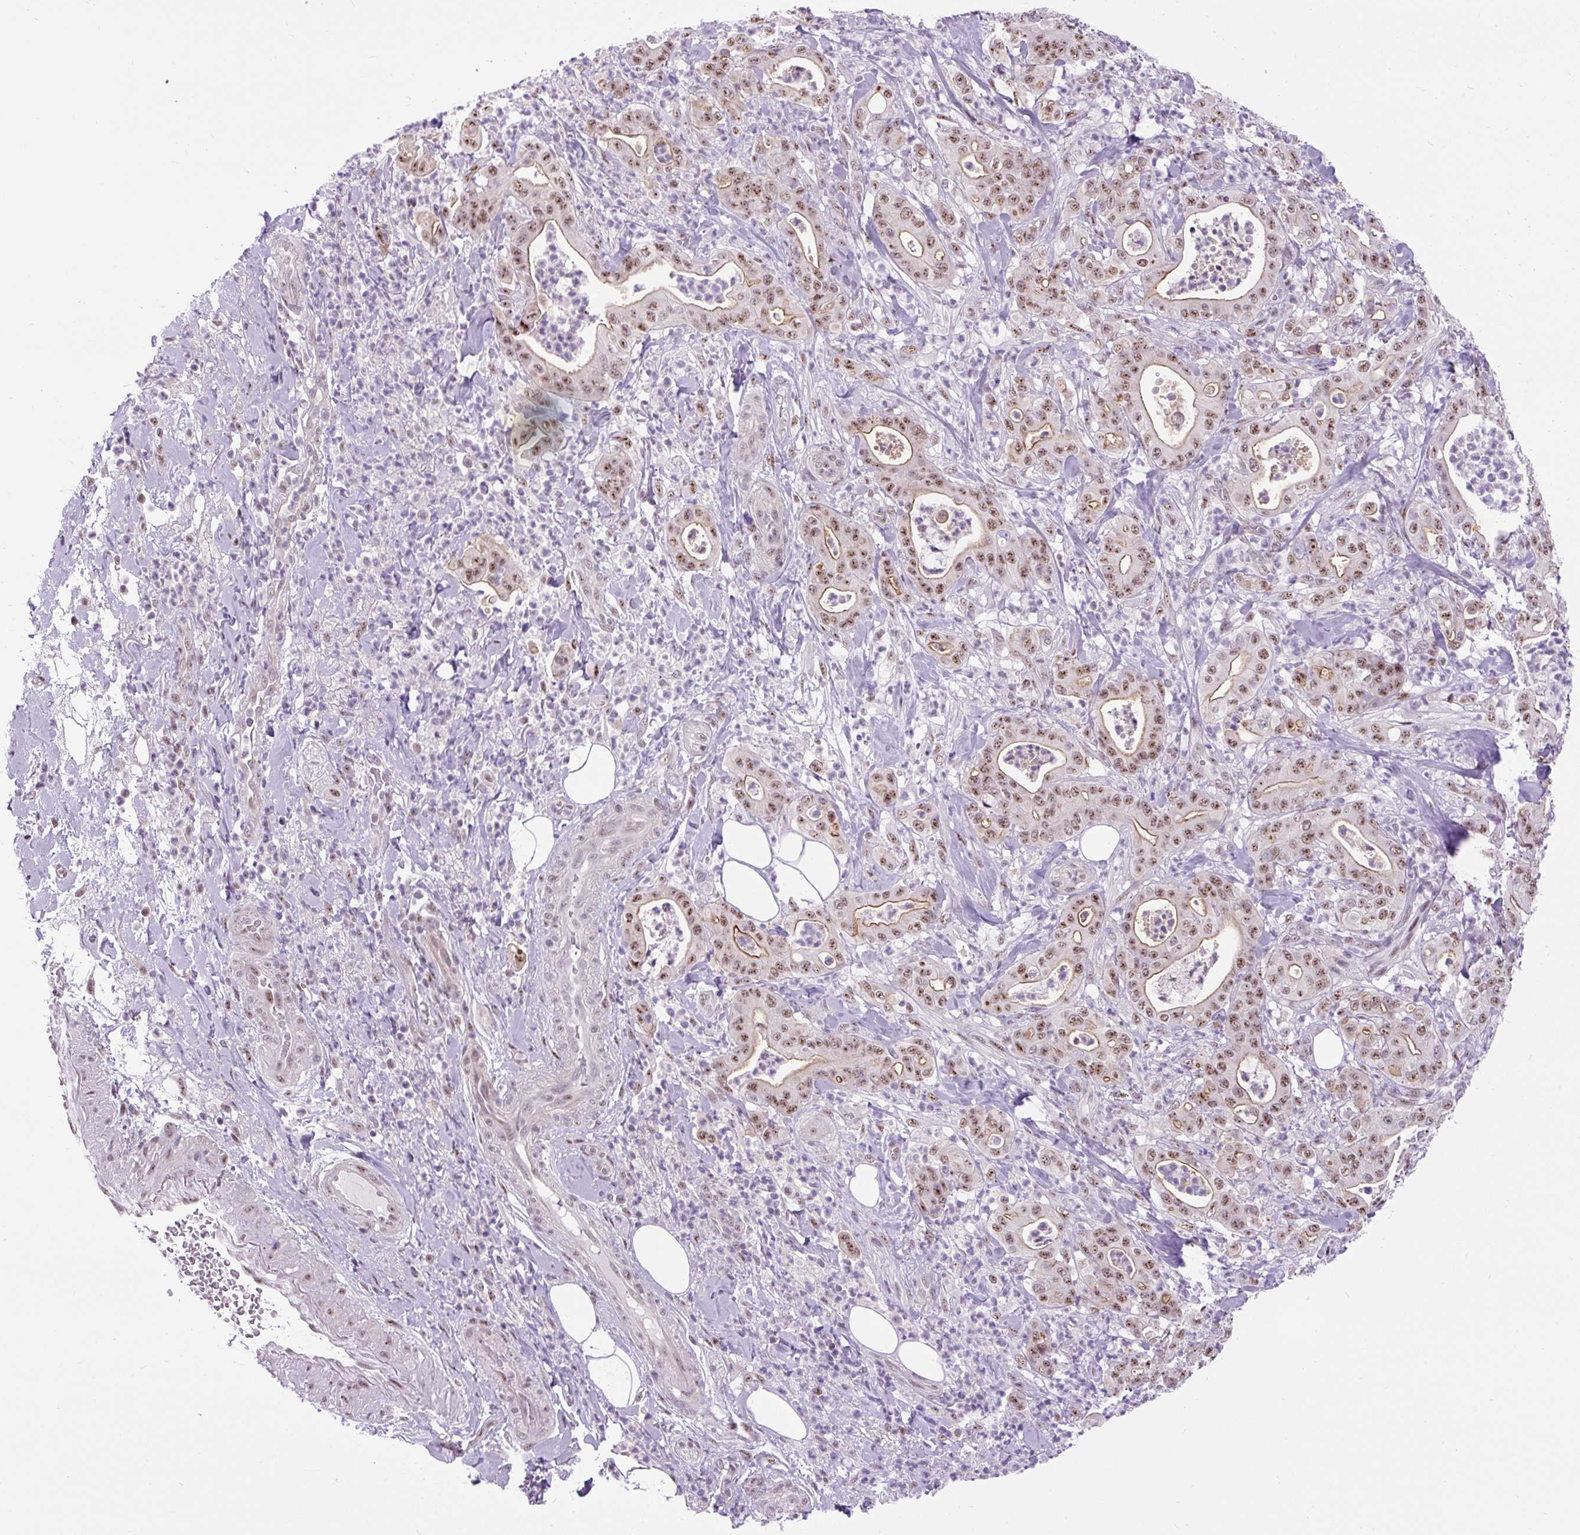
{"staining": {"intensity": "moderate", "quantity": "25%-75%", "location": "cytoplasmic/membranous,nuclear"}, "tissue": "pancreatic cancer", "cell_type": "Tumor cells", "image_type": "cancer", "snomed": [{"axis": "morphology", "description": "Adenocarcinoma, NOS"}, {"axis": "topography", "description": "Pancreas"}], "caption": "Immunohistochemical staining of adenocarcinoma (pancreatic) demonstrates medium levels of moderate cytoplasmic/membranous and nuclear protein staining in approximately 25%-75% of tumor cells.", "gene": "SMC5", "patient": {"sex": "male", "age": 71}}